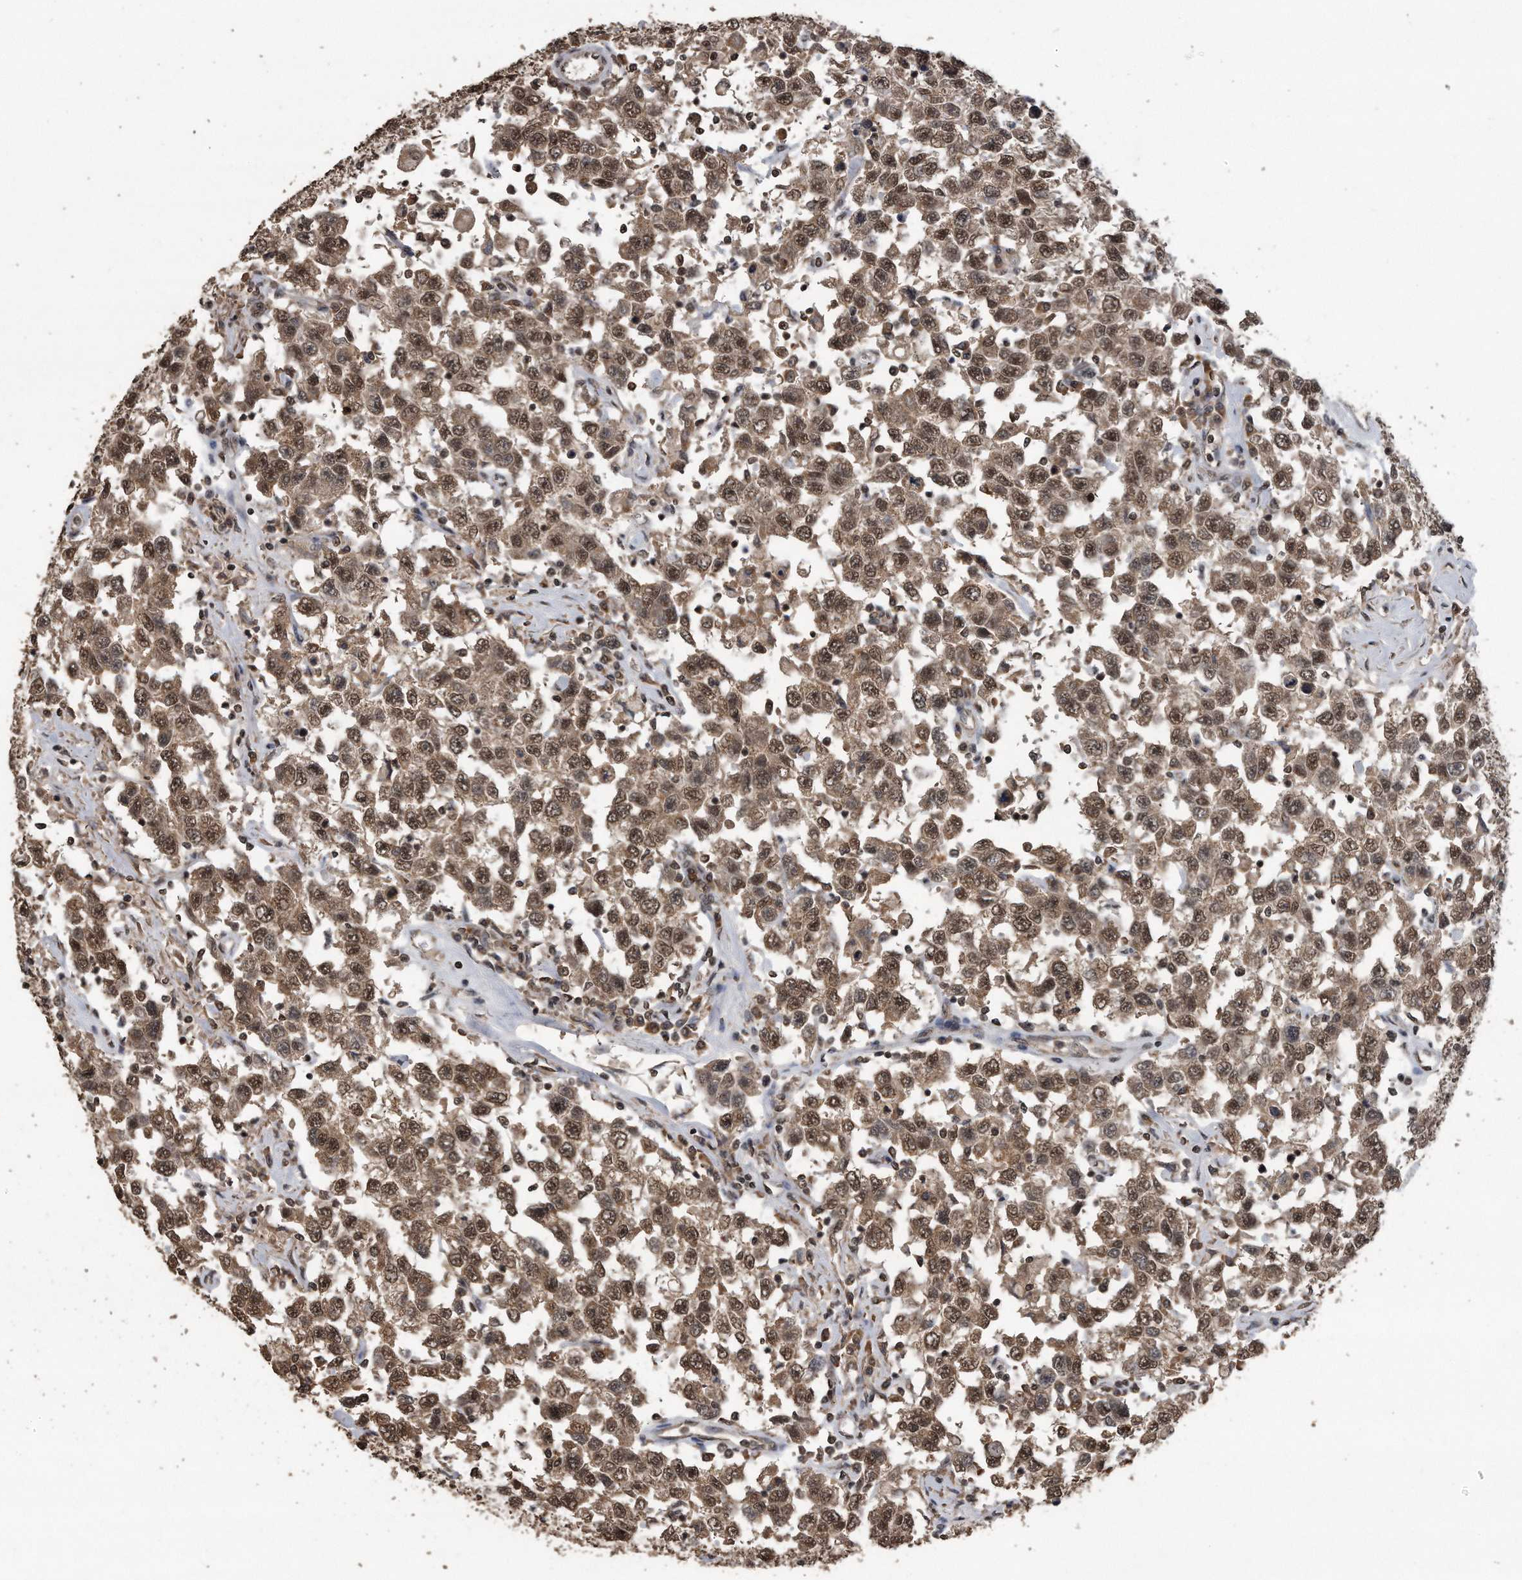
{"staining": {"intensity": "moderate", "quantity": ">75%", "location": "cytoplasmic/membranous,nuclear"}, "tissue": "testis cancer", "cell_type": "Tumor cells", "image_type": "cancer", "snomed": [{"axis": "morphology", "description": "Seminoma, NOS"}, {"axis": "topography", "description": "Testis"}], "caption": "Immunohistochemical staining of testis cancer (seminoma) displays medium levels of moderate cytoplasmic/membranous and nuclear protein expression in about >75% of tumor cells.", "gene": "CRYZL1", "patient": {"sex": "male", "age": 41}}